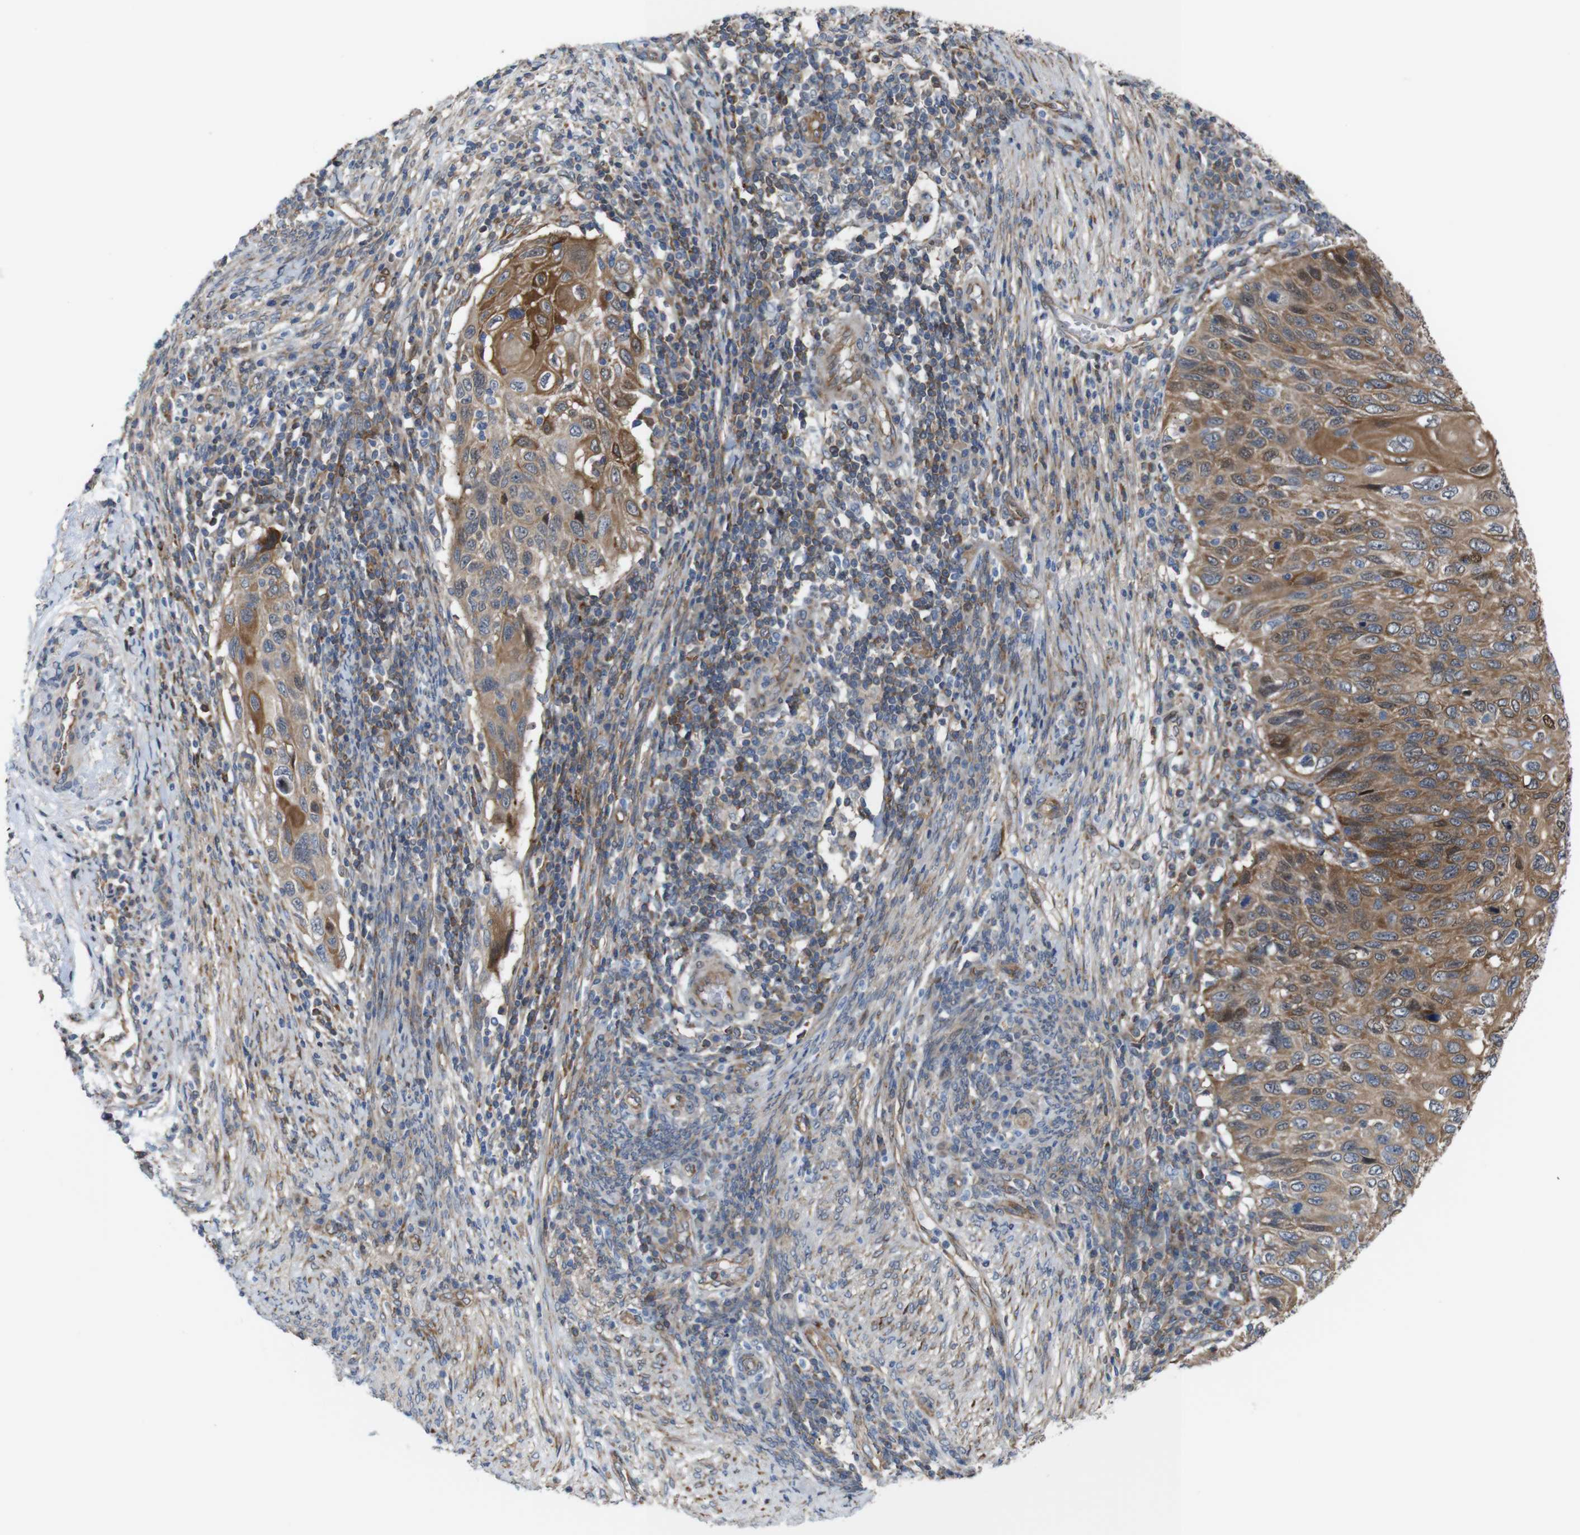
{"staining": {"intensity": "moderate", "quantity": ">75%", "location": "cytoplasmic/membranous"}, "tissue": "cervical cancer", "cell_type": "Tumor cells", "image_type": "cancer", "snomed": [{"axis": "morphology", "description": "Squamous cell carcinoma, NOS"}, {"axis": "topography", "description": "Cervix"}], "caption": "Immunohistochemical staining of cervical cancer reveals medium levels of moderate cytoplasmic/membranous staining in about >75% of tumor cells. Immunohistochemistry (ihc) stains the protein in brown and the nuclei are stained blue.", "gene": "PCOLCE2", "patient": {"sex": "female", "age": 70}}